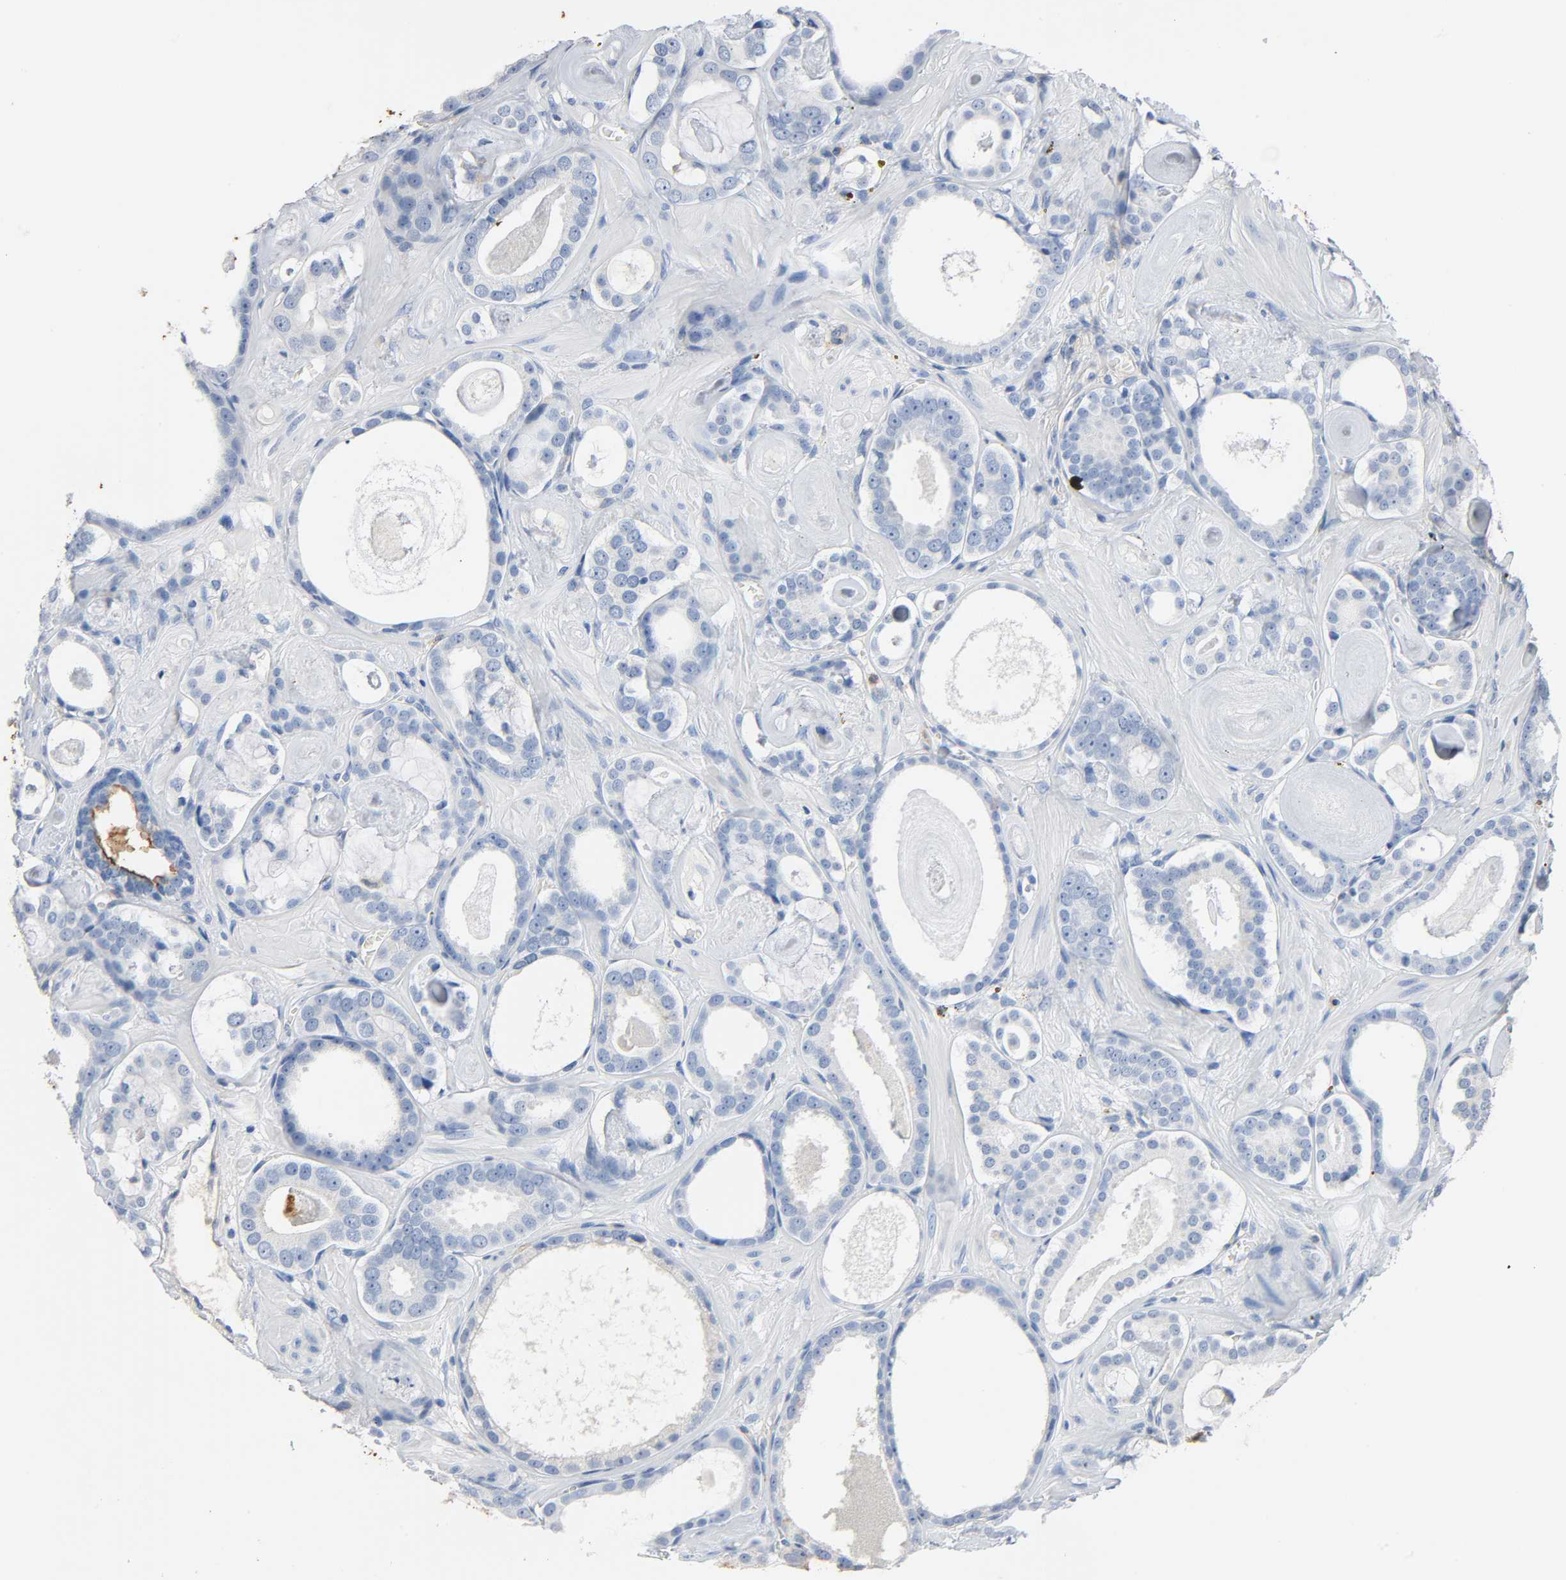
{"staining": {"intensity": "negative", "quantity": "none", "location": "none"}, "tissue": "prostate cancer", "cell_type": "Tumor cells", "image_type": "cancer", "snomed": [{"axis": "morphology", "description": "Adenocarcinoma, Low grade"}, {"axis": "topography", "description": "Prostate"}], "caption": "Immunohistochemistry image of neoplastic tissue: prostate cancer (low-grade adenocarcinoma) stained with DAB reveals no significant protein expression in tumor cells.", "gene": "ANPEP", "patient": {"sex": "male", "age": 57}}